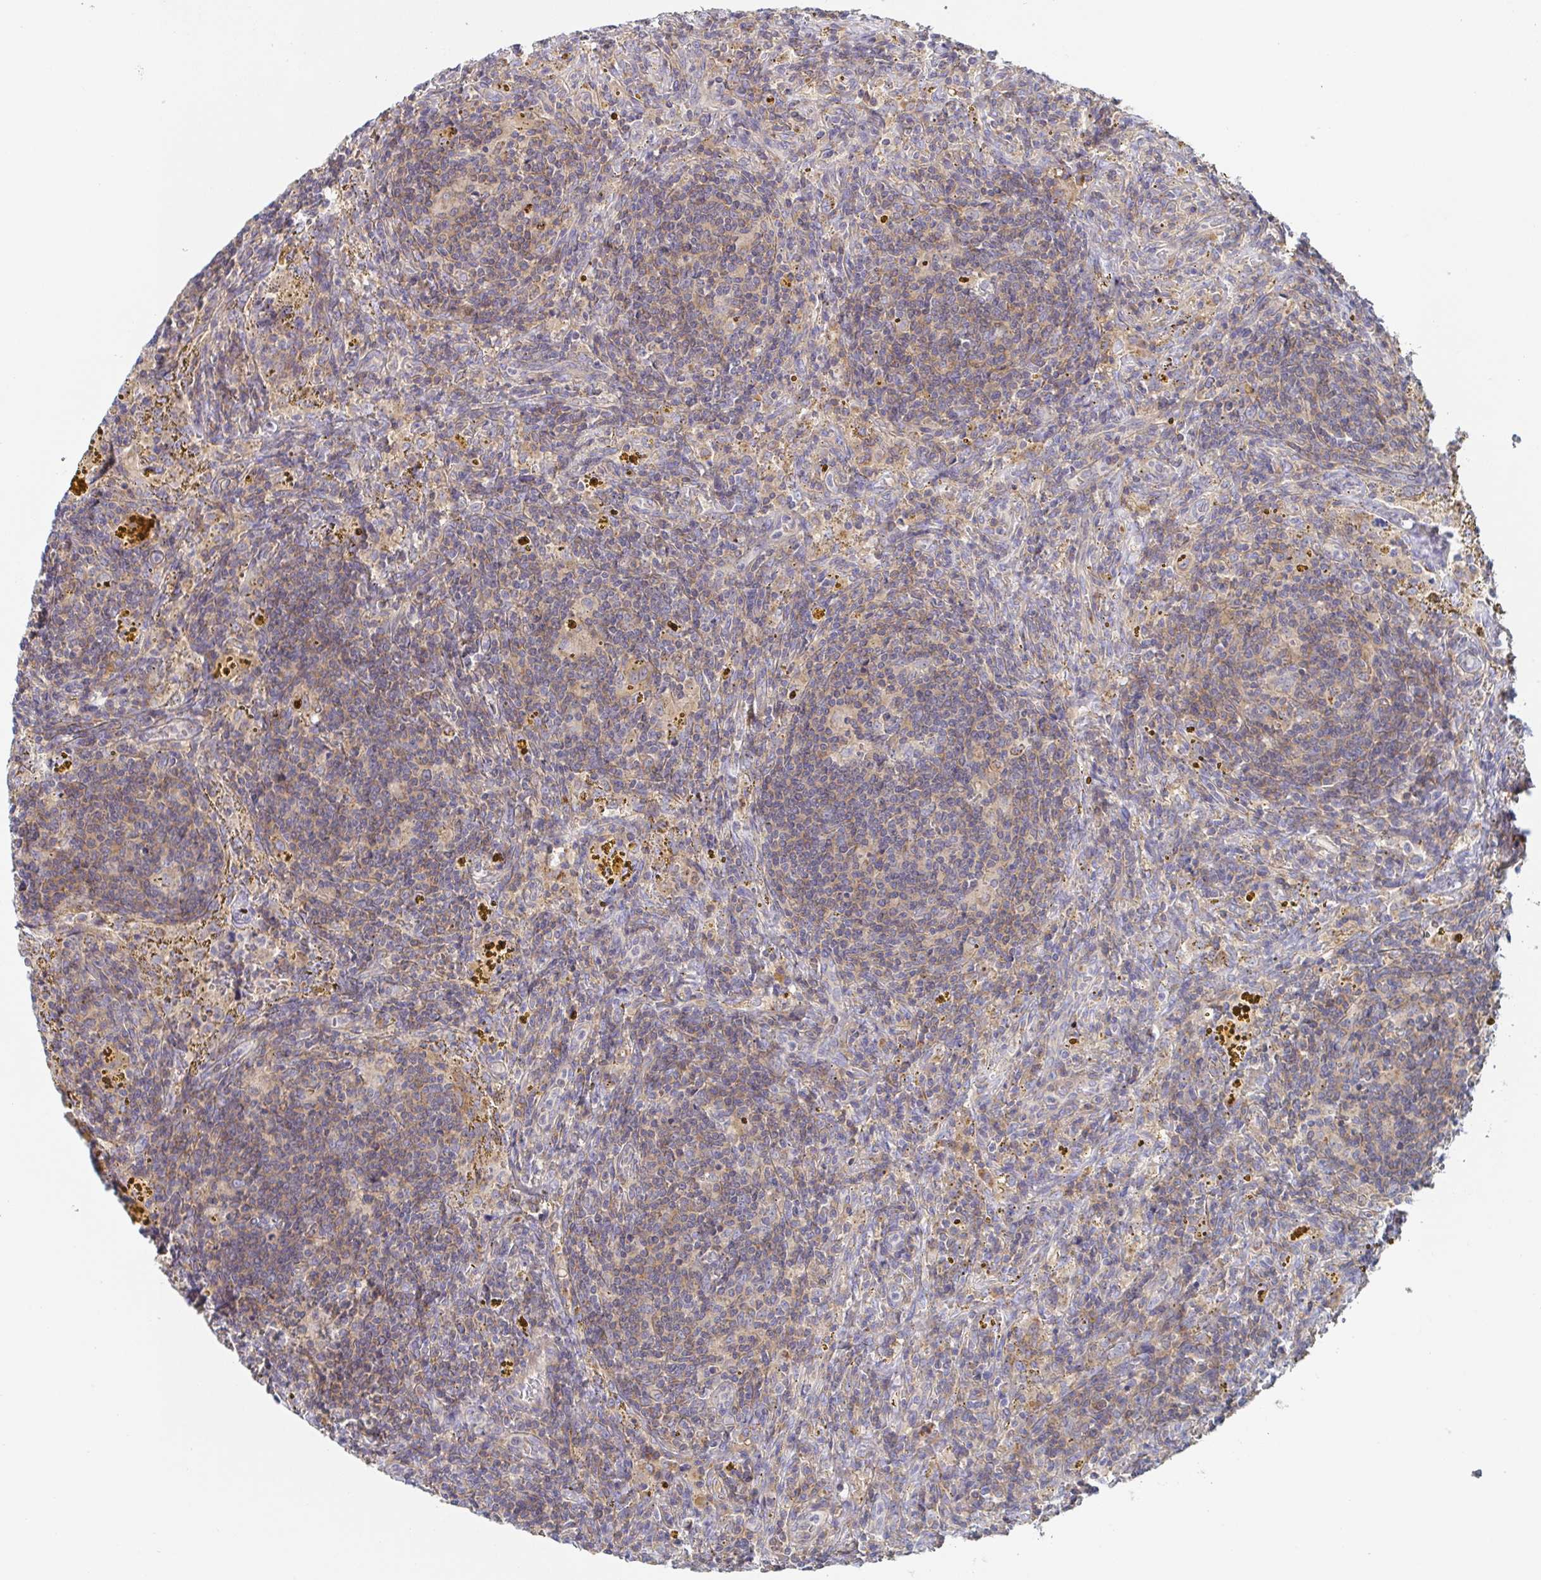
{"staining": {"intensity": "weak", "quantity": "<25%", "location": "cytoplasmic/membranous"}, "tissue": "lymphoma", "cell_type": "Tumor cells", "image_type": "cancer", "snomed": [{"axis": "morphology", "description": "Malignant lymphoma, non-Hodgkin's type, Low grade"}, {"axis": "topography", "description": "Spleen"}], "caption": "The immunohistochemistry (IHC) histopathology image has no significant expression in tumor cells of lymphoma tissue.", "gene": "TUFT1", "patient": {"sex": "female", "age": 70}}